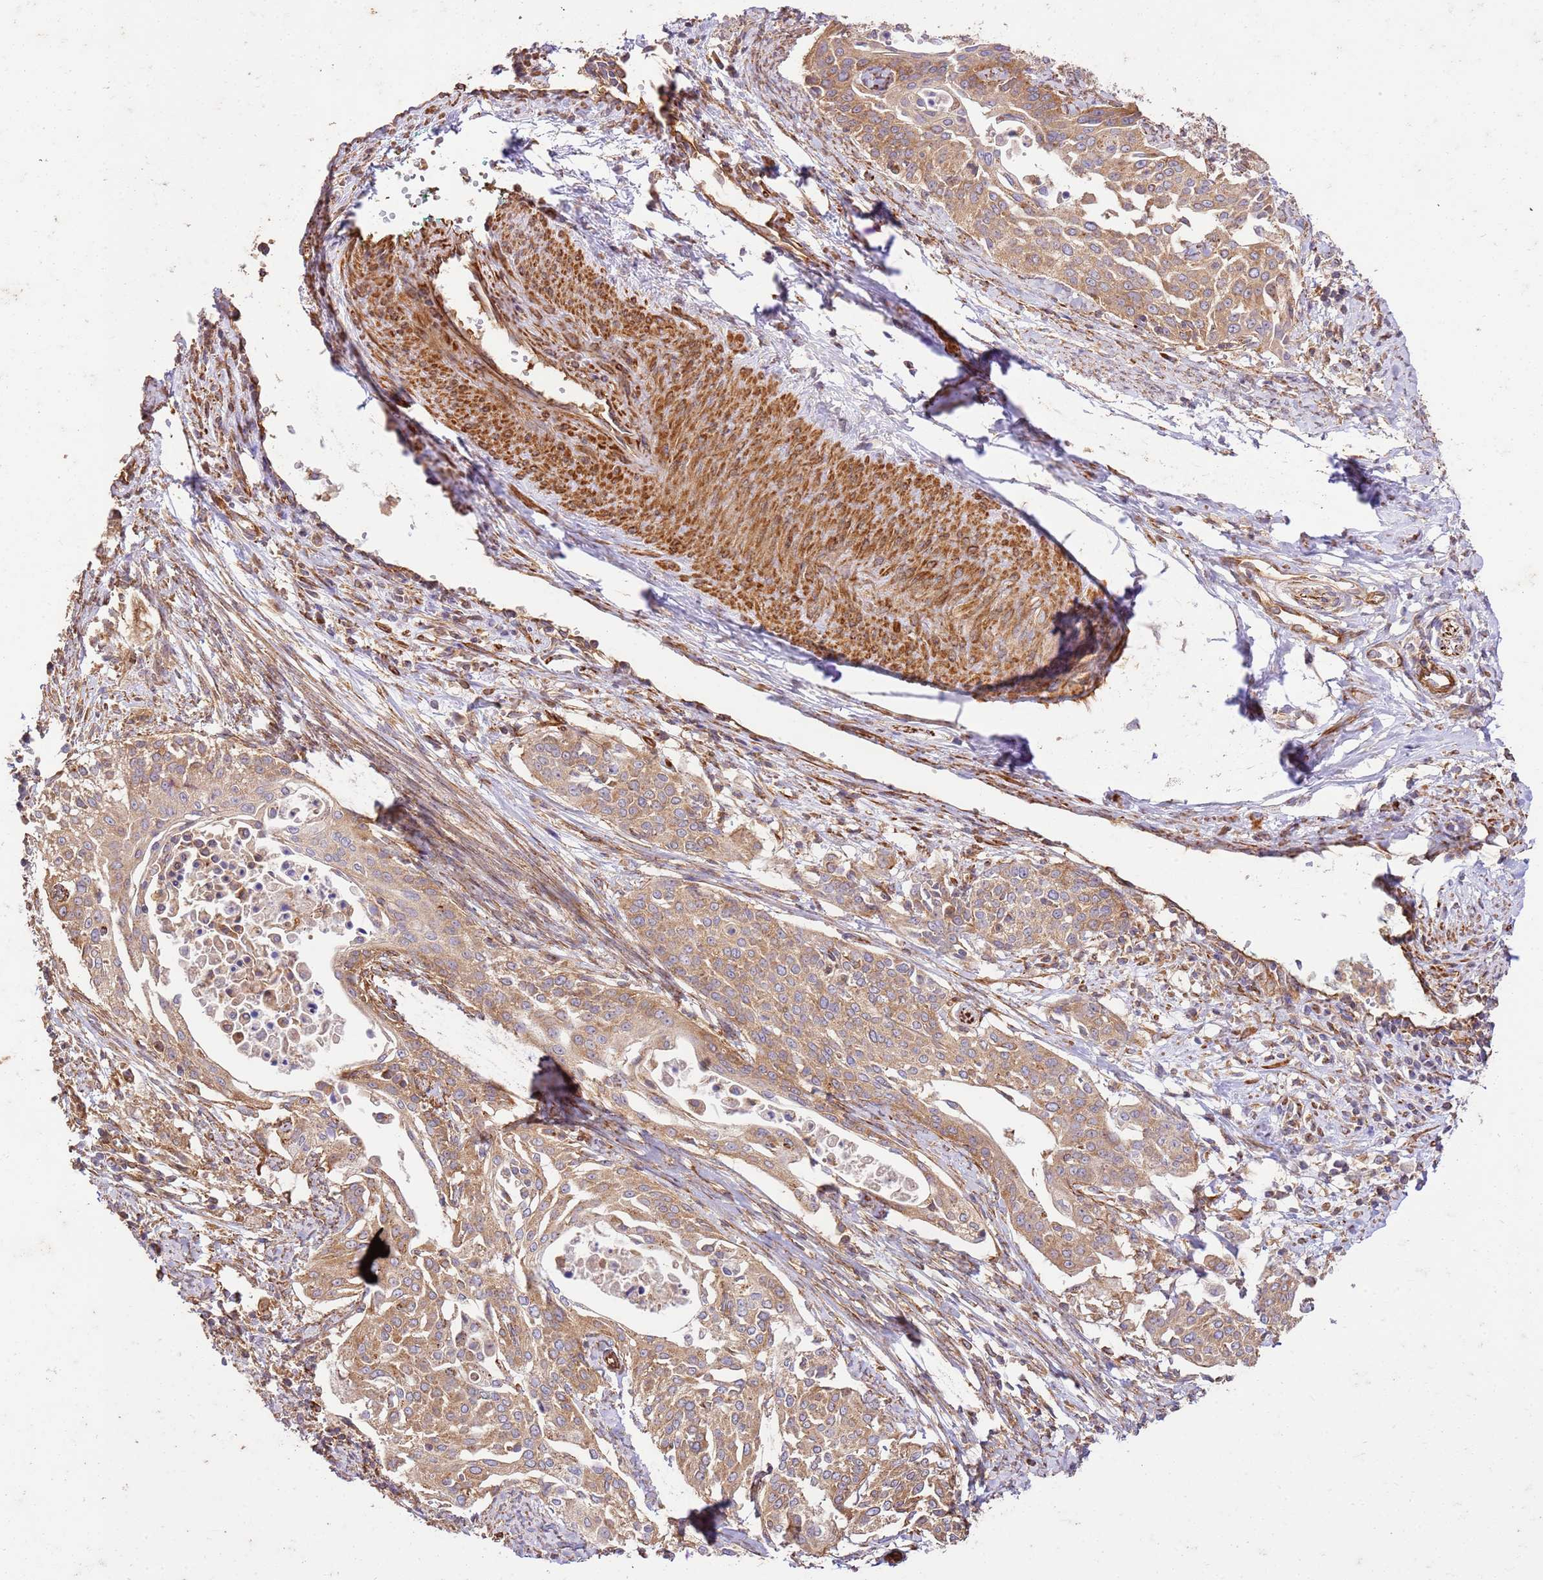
{"staining": {"intensity": "moderate", "quantity": ">75%", "location": "cytoplasmic/membranous"}, "tissue": "cervical cancer", "cell_type": "Tumor cells", "image_type": "cancer", "snomed": [{"axis": "morphology", "description": "Squamous cell carcinoma, NOS"}, {"axis": "topography", "description": "Cervix"}], "caption": "DAB (3,3'-diaminobenzidine) immunohistochemical staining of human cervical cancer (squamous cell carcinoma) exhibits moderate cytoplasmic/membranous protein expression in about >75% of tumor cells. (IHC, brightfield microscopy, high magnification).", "gene": "ZBTB39", "patient": {"sex": "female", "age": 44}}